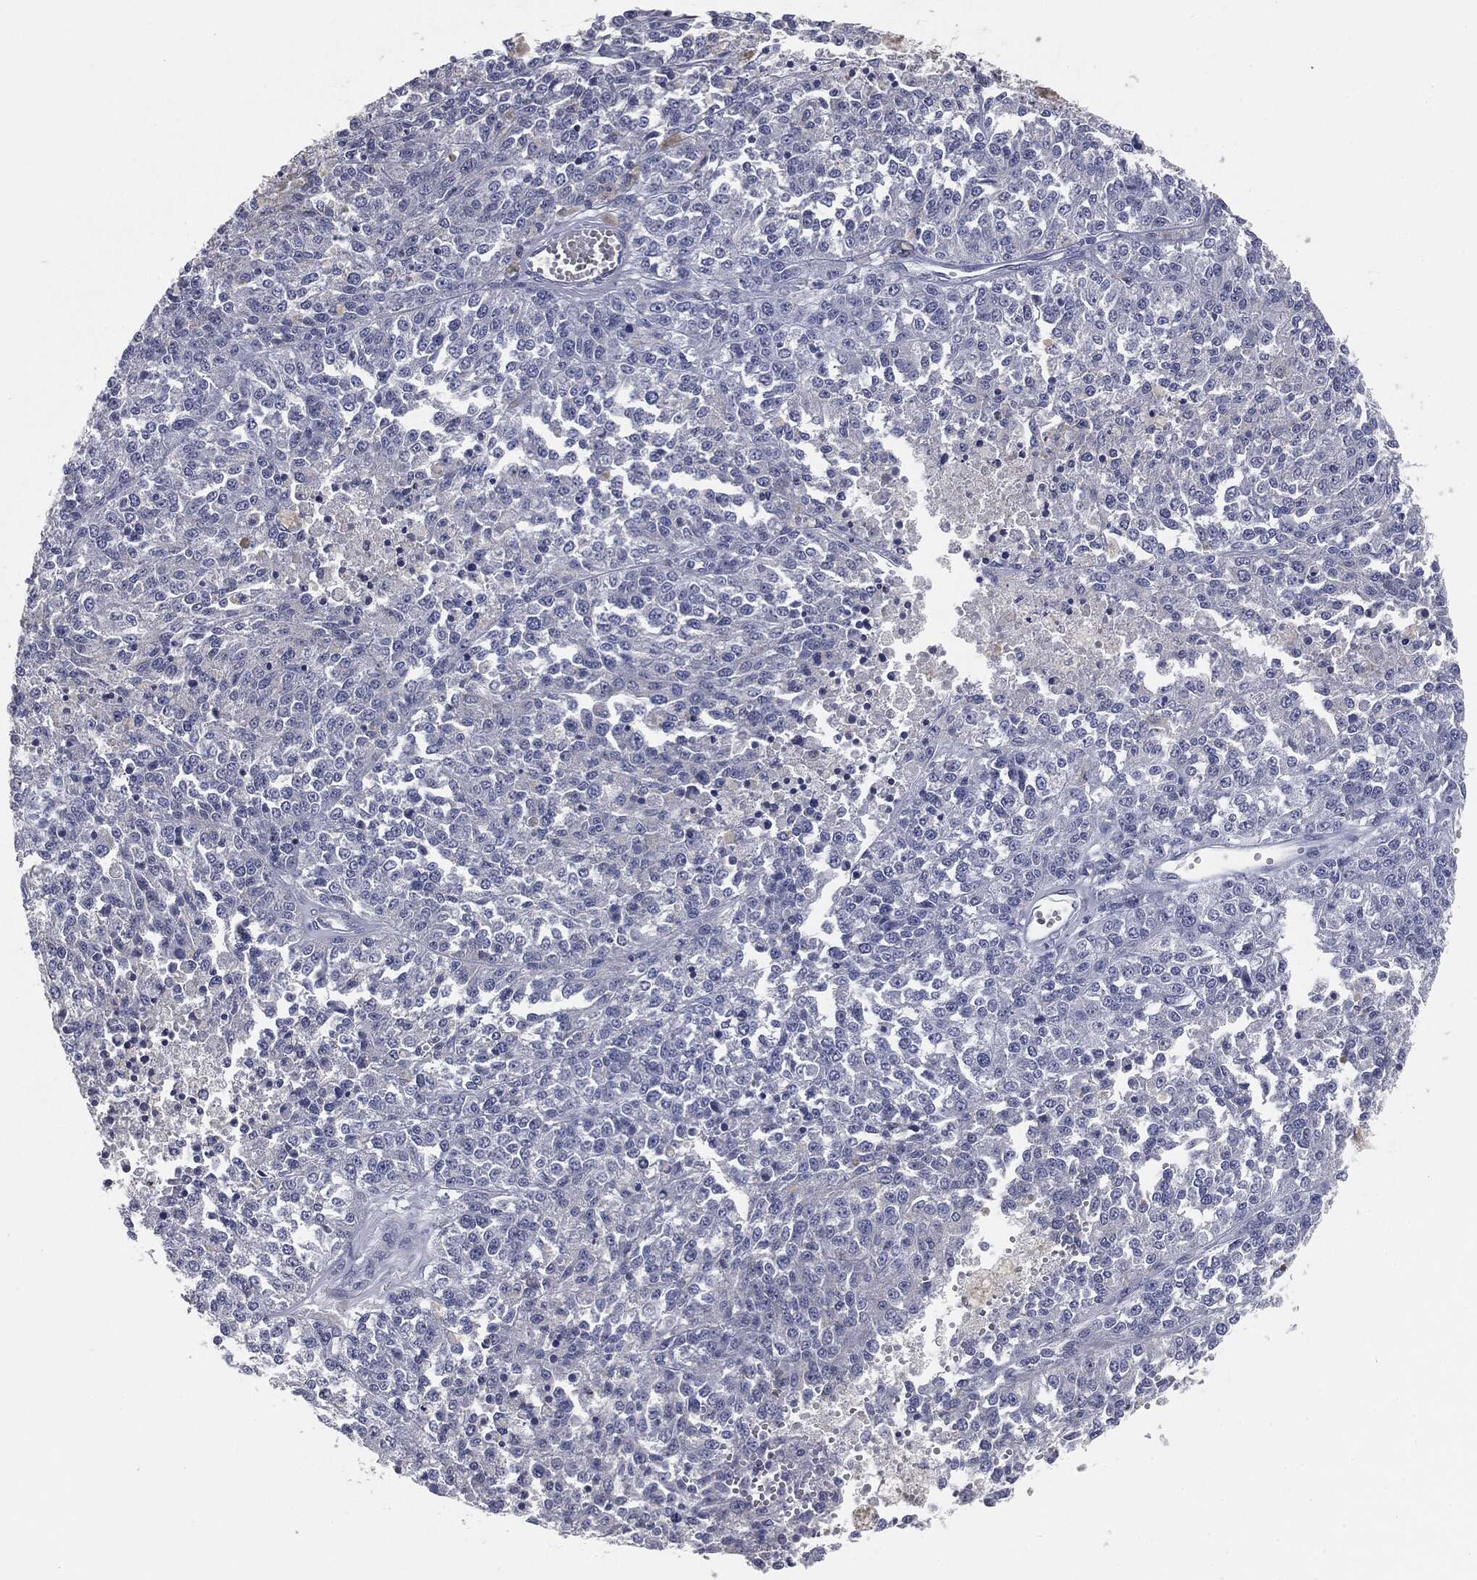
{"staining": {"intensity": "negative", "quantity": "none", "location": "none"}, "tissue": "melanoma", "cell_type": "Tumor cells", "image_type": "cancer", "snomed": [{"axis": "morphology", "description": "Malignant melanoma, Metastatic site"}, {"axis": "topography", "description": "Lymph node"}], "caption": "This micrograph is of malignant melanoma (metastatic site) stained with immunohistochemistry (IHC) to label a protein in brown with the nuclei are counter-stained blue. There is no positivity in tumor cells.", "gene": "PRAME", "patient": {"sex": "female", "age": 64}}